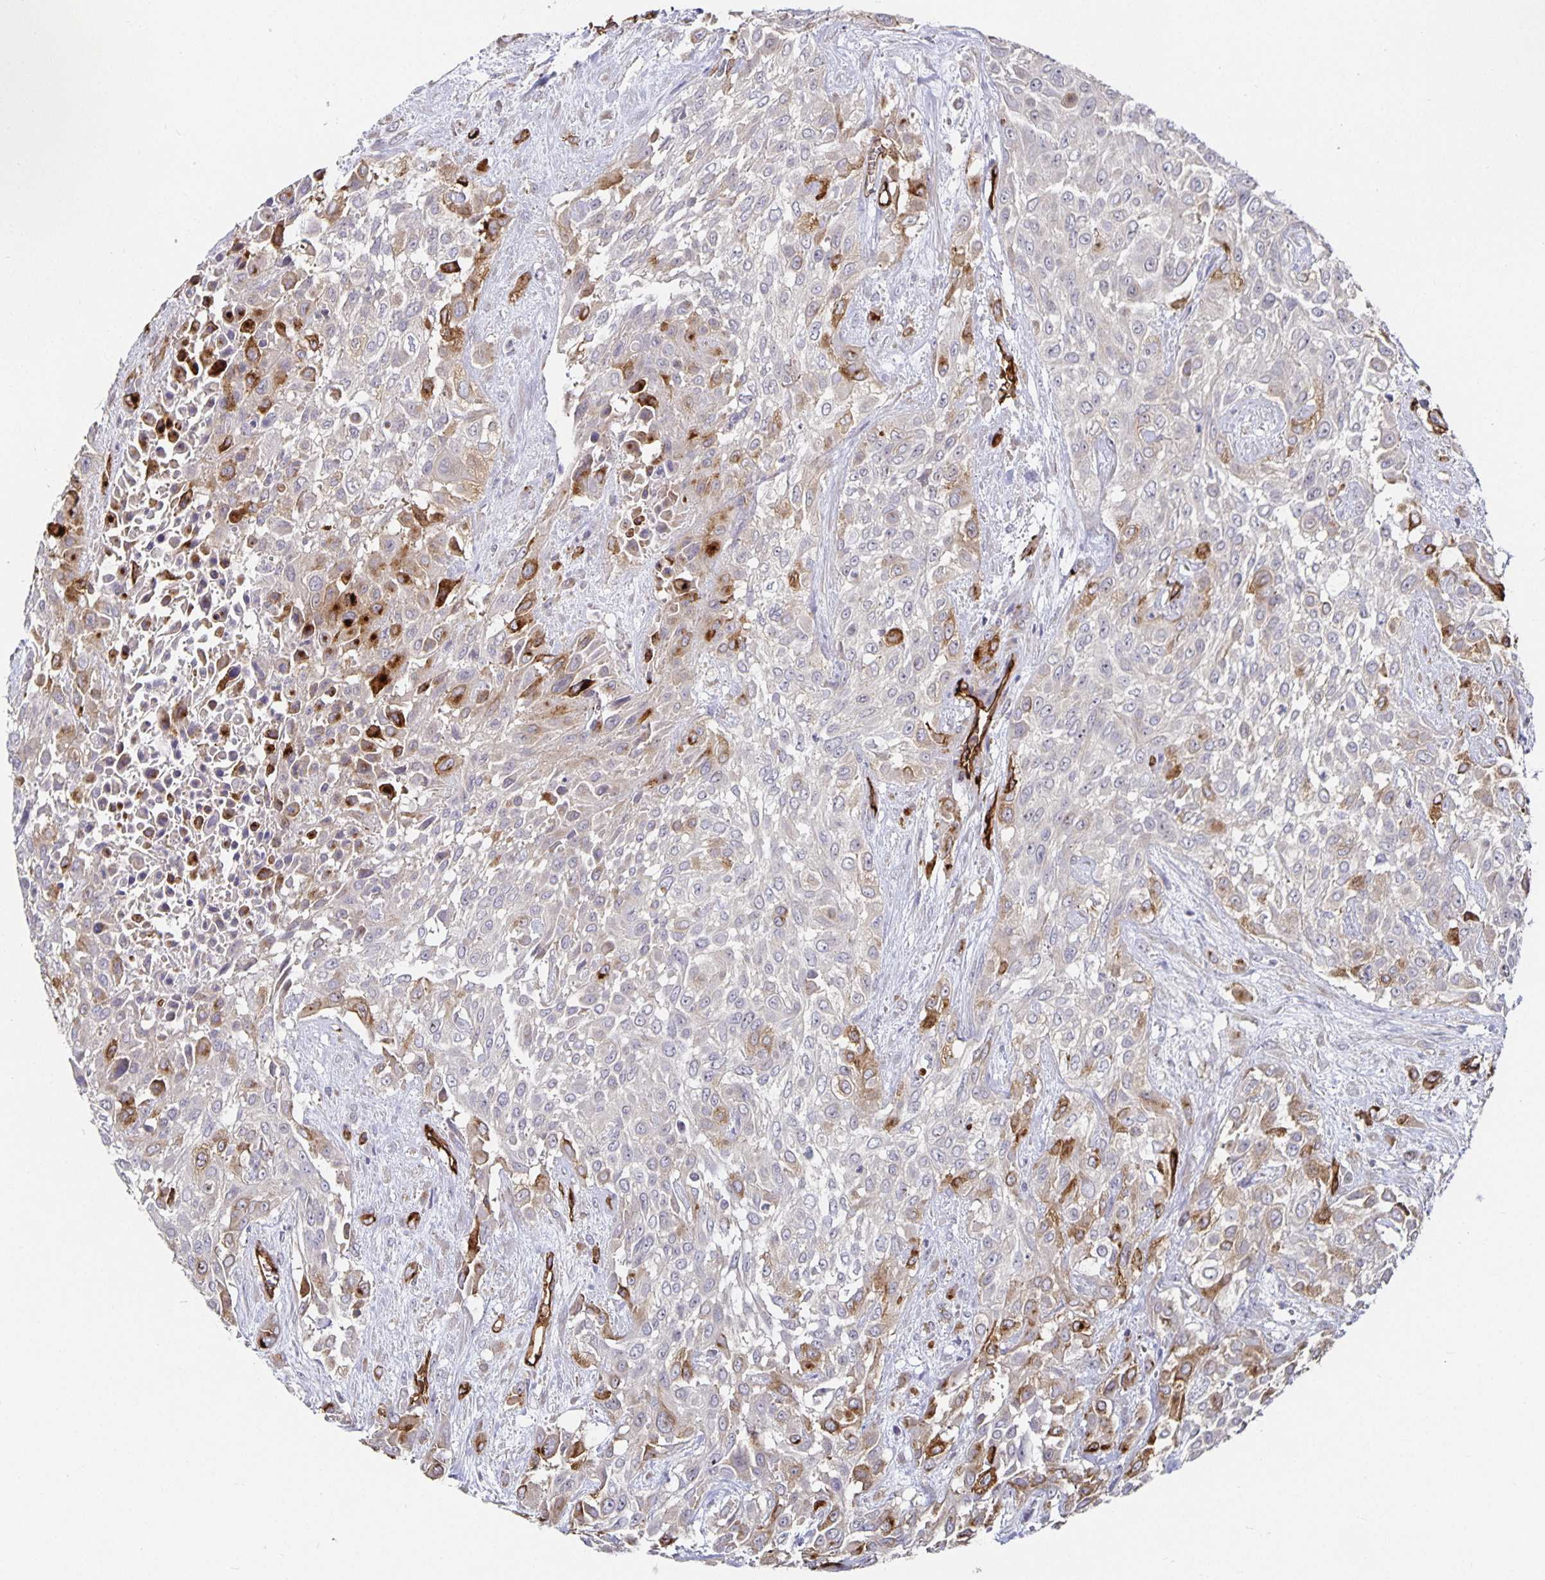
{"staining": {"intensity": "moderate", "quantity": "<25%", "location": "cytoplasmic/membranous"}, "tissue": "urothelial cancer", "cell_type": "Tumor cells", "image_type": "cancer", "snomed": [{"axis": "morphology", "description": "Urothelial carcinoma, High grade"}, {"axis": "topography", "description": "Urinary bladder"}], "caption": "The histopathology image demonstrates a brown stain indicating the presence of a protein in the cytoplasmic/membranous of tumor cells in urothelial cancer.", "gene": "PODXL", "patient": {"sex": "male", "age": 57}}